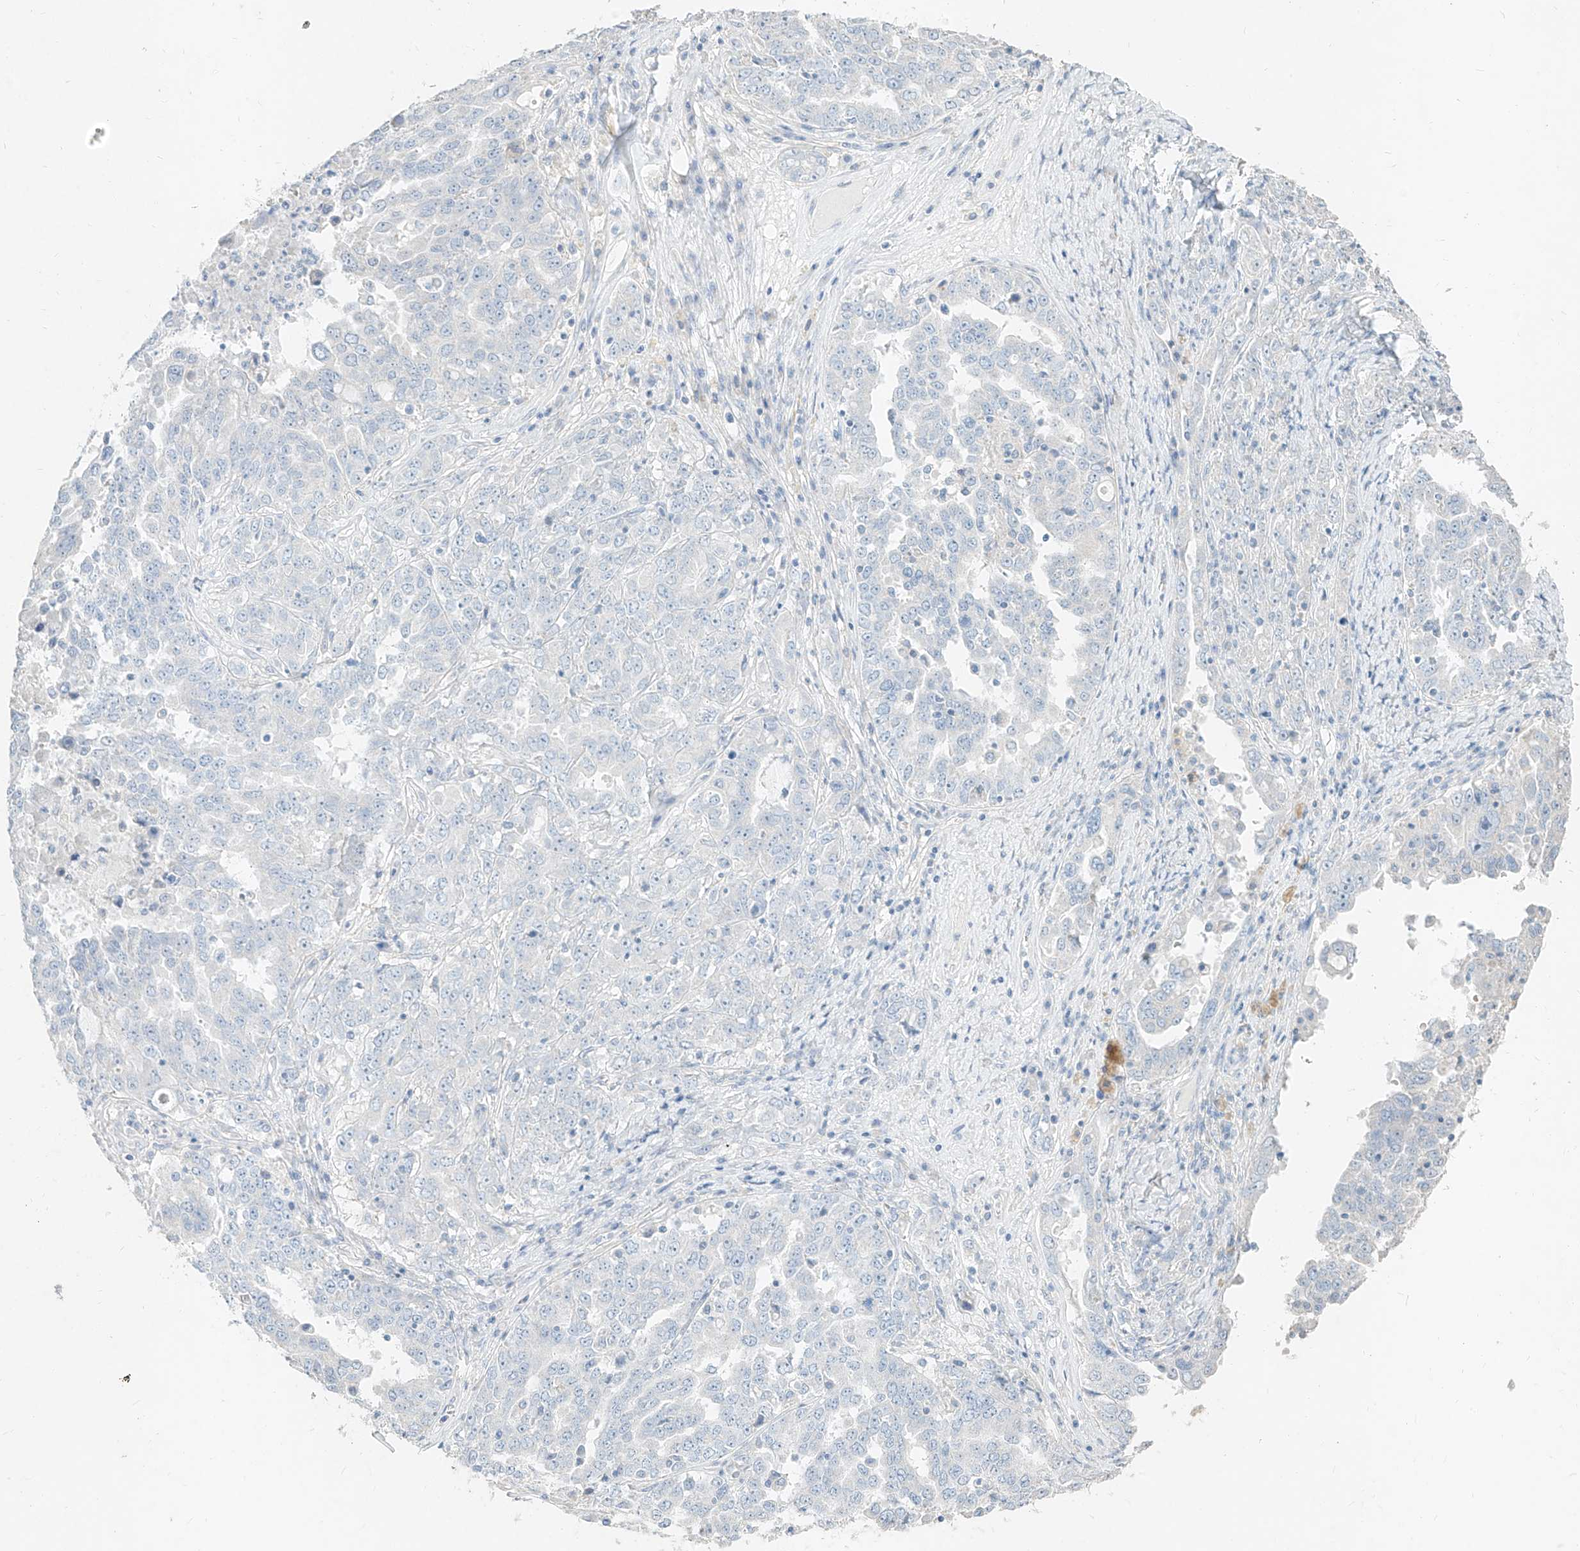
{"staining": {"intensity": "negative", "quantity": "none", "location": "none"}, "tissue": "ovarian cancer", "cell_type": "Tumor cells", "image_type": "cancer", "snomed": [{"axis": "morphology", "description": "Carcinoma, endometroid"}, {"axis": "topography", "description": "Ovary"}], "caption": "This is an immunohistochemistry micrograph of ovarian endometroid carcinoma. There is no positivity in tumor cells.", "gene": "ZZEF1", "patient": {"sex": "female", "age": 62}}